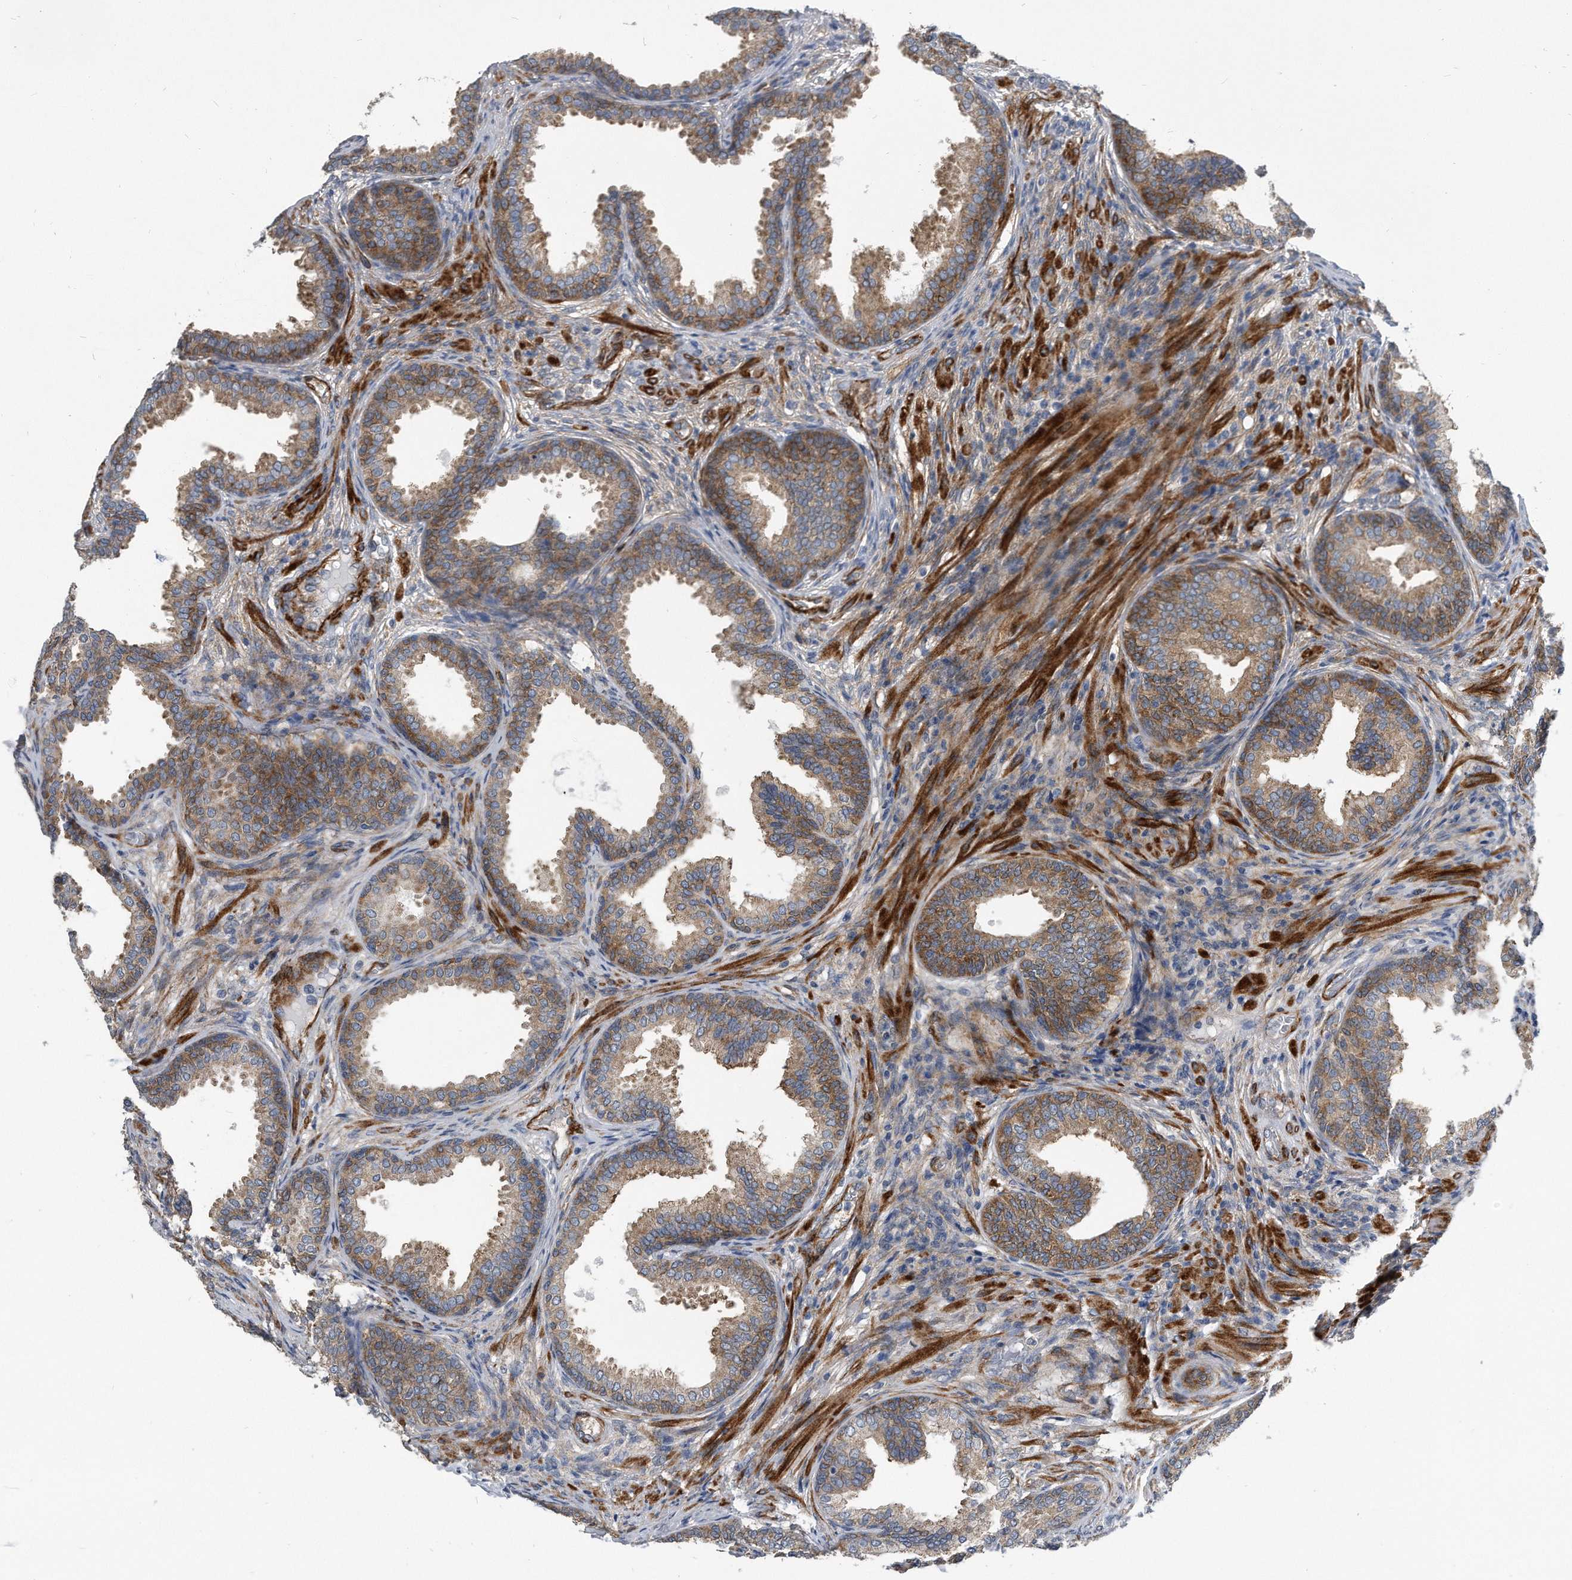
{"staining": {"intensity": "moderate", "quantity": "25%-75%", "location": "cytoplasmic/membranous"}, "tissue": "prostate", "cell_type": "Glandular cells", "image_type": "normal", "snomed": [{"axis": "morphology", "description": "Normal tissue, NOS"}, {"axis": "topography", "description": "Prostate"}], "caption": "Immunohistochemical staining of benign prostate displays 25%-75% levels of moderate cytoplasmic/membranous protein expression in approximately 25%-75% of glandular cells. Nuclei are stained in blue.", "gene": "EIF2B4", "patient": {"sex": "male", "age": 76}}